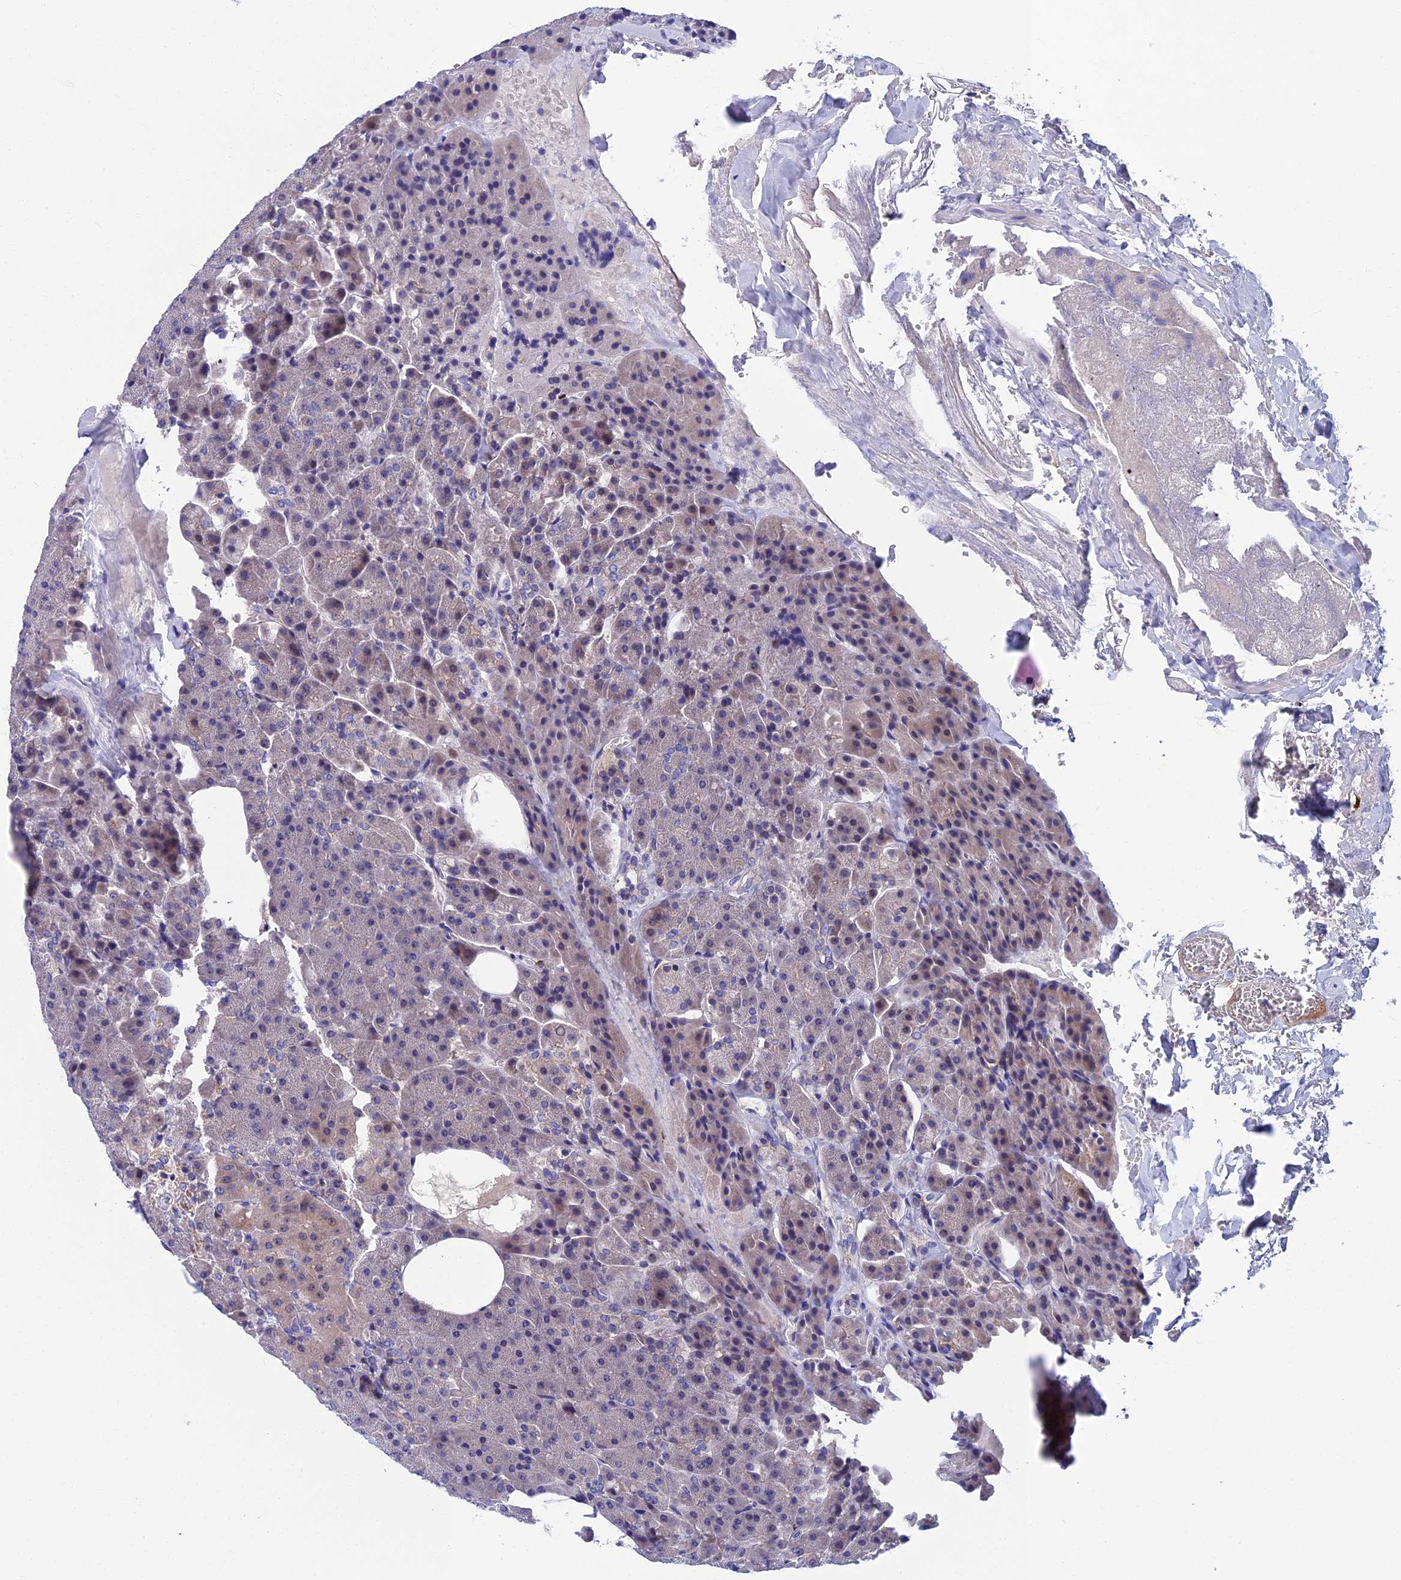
{"staining": {"intensity": "moderate", "quantity": "<25%", "location": "cytoplasmic/membranous"}, "tissue": "pancreas", "cell_type": "Exocrine glandular cells", "image_type": "normal", "snomed": [{"axis": "morphology", "description": "Normal tissue, NOS"}, {"axis": "morphology", "description": "Carcinoid, malignant, NOS"}, {"axis": "topography", "description": "Pancreas"}], "caption": "This micrograph shows immunohistochemistry staining of normal pancreas, with low moderate cytoplasmic/membranous expression in about <25% of exocrine glandular cells.", "gene": "CRACD", "patient": {"sex": "female", "age": 35}}